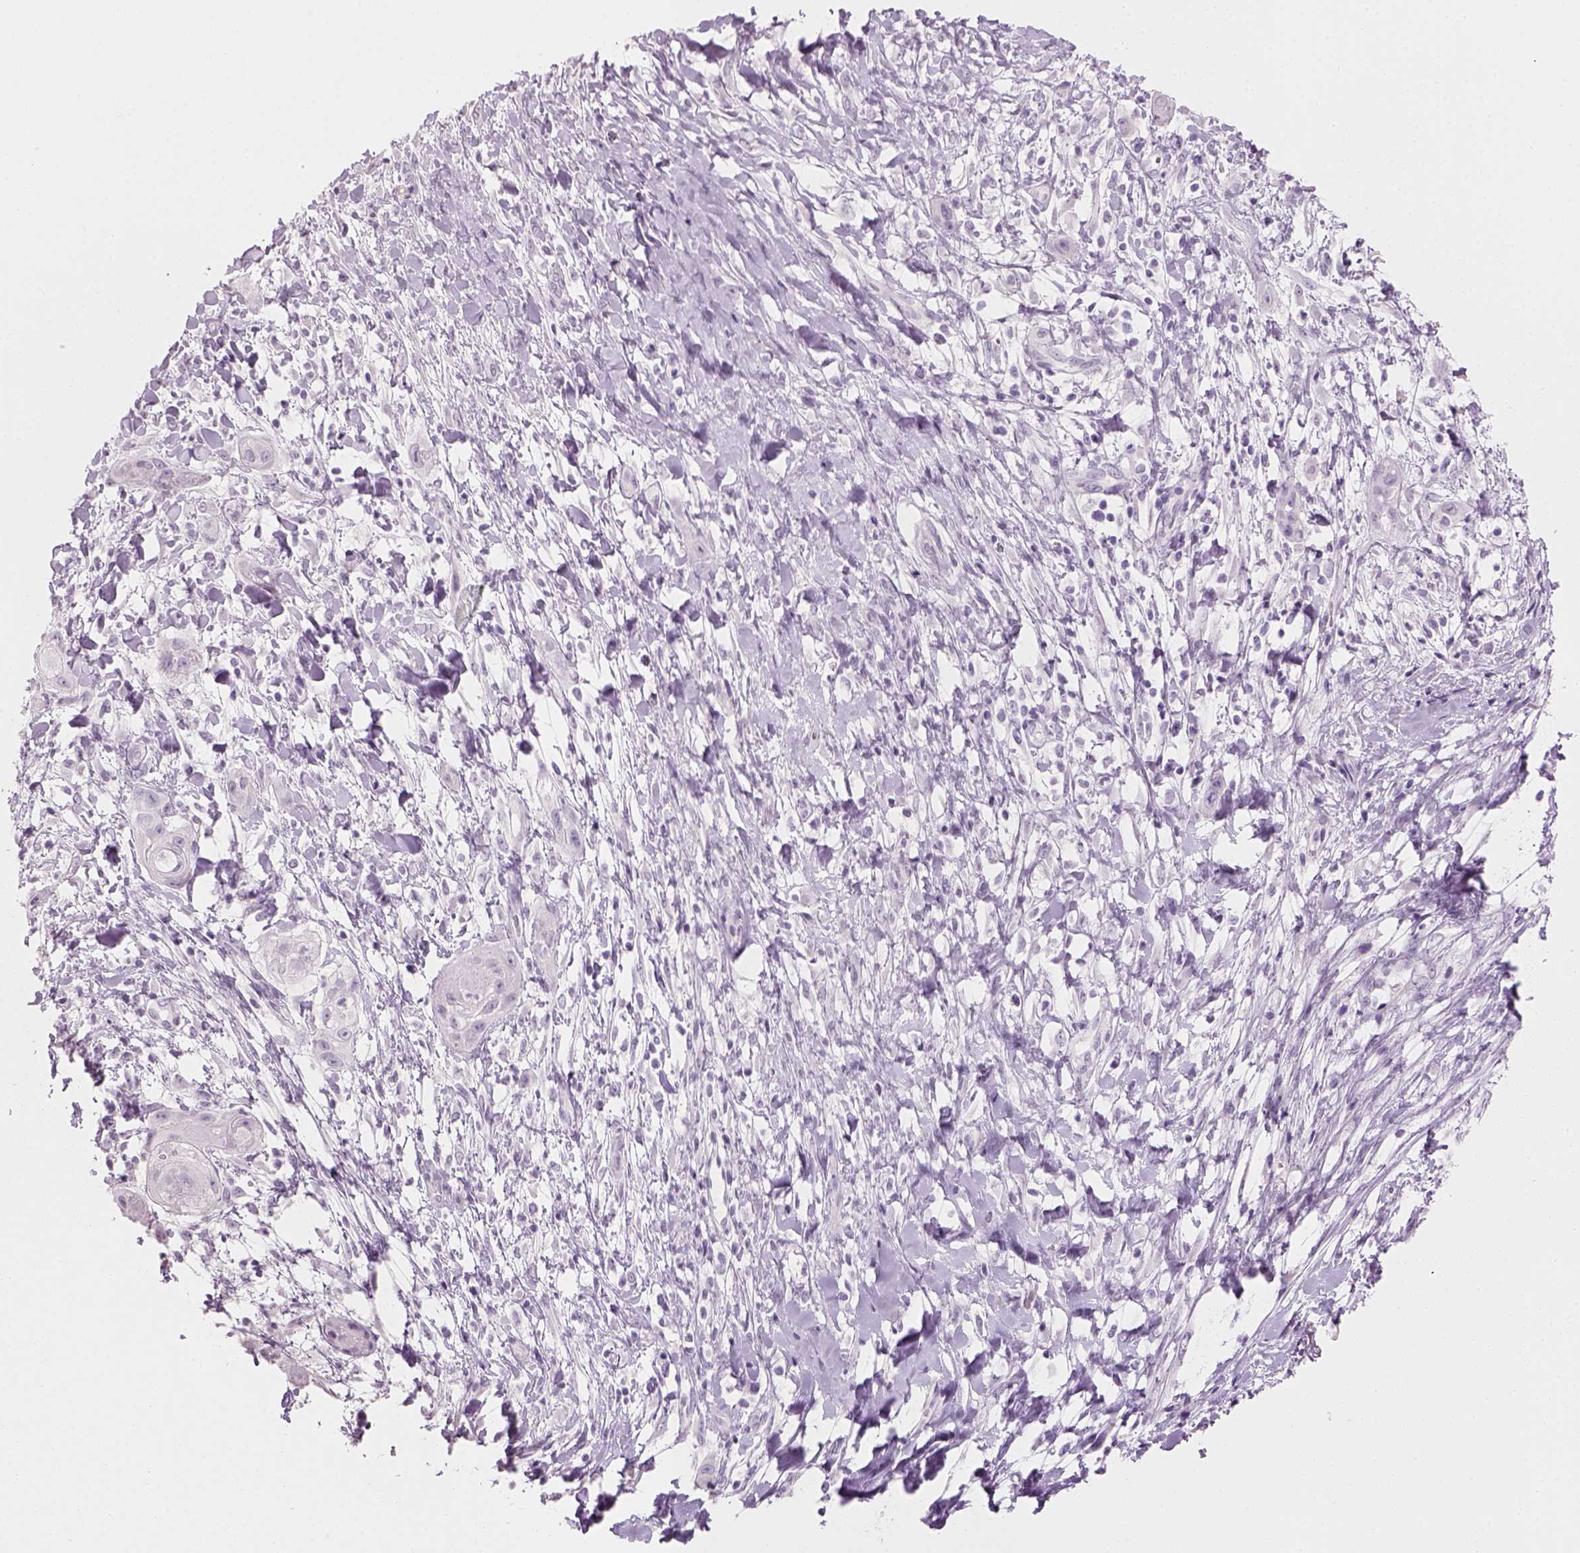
{"staining": {"intensity": "negative", "quantity": "none", "location": "none"}, "tissue": "skin cancer", "cell_type": "Tumor cells", "image_type": "cancer", "snomed": [{"axis": "morphology", "description": "Squamous cell carcinoma, NOS"}, {"axis": "topography", "description": "Skin"}], "caption": "Photomicrograph shows no significant protein positivity in tumor cells of skin squamous cell carcinoma.", "gene": "TH", "patient": {"sex": "male", "age": 62}}